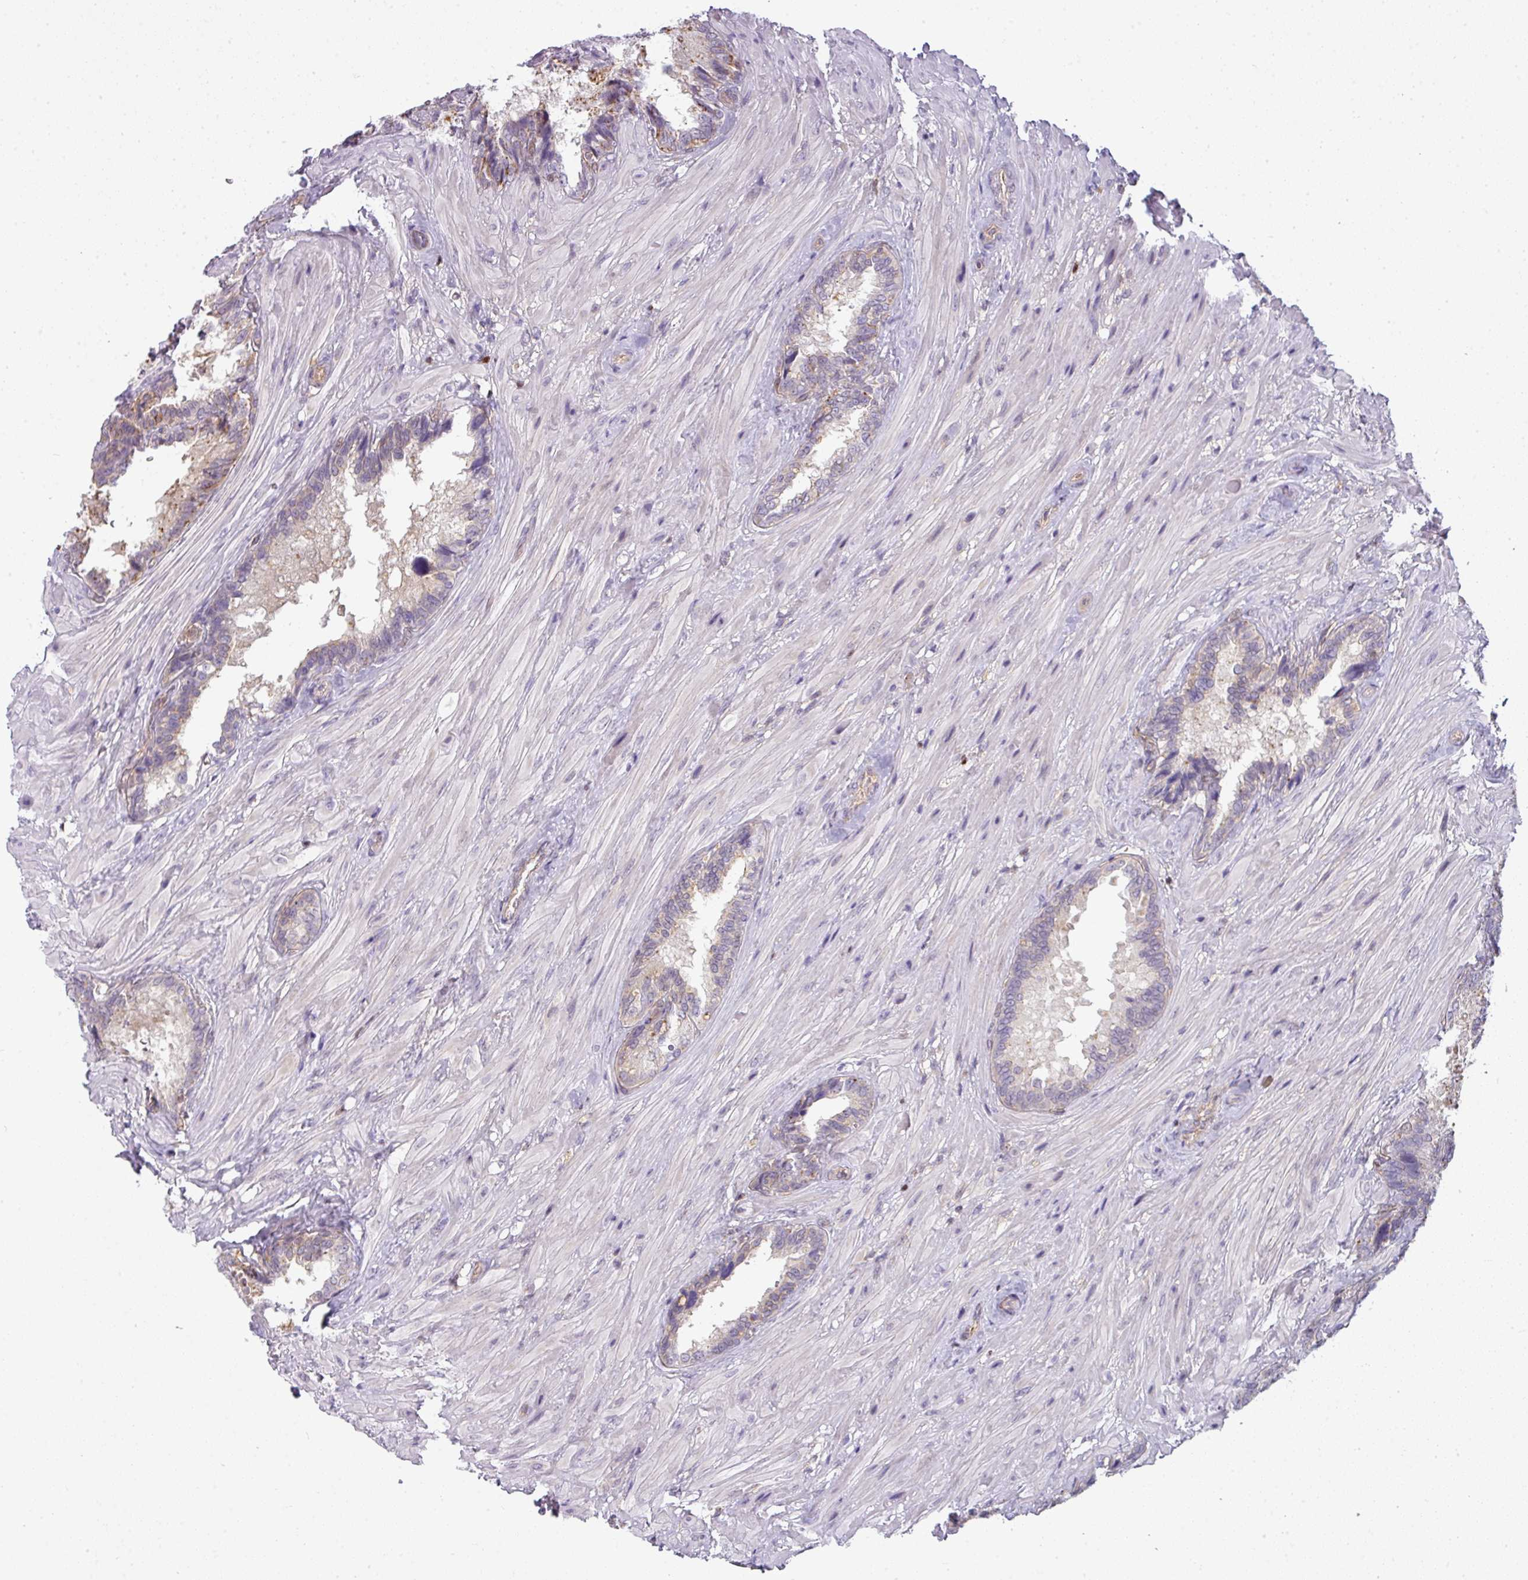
{"staining": {"intensity": "weak", "quantity": "25%-75%", "location": "cytoplasmic/membranous"}, "tissue": "seminal vesicle", "cell_type": "Glandular cells", "image_type": "normal", "snomed": [{"axis": "morphology", "description": "Normal tissue, NOS"}, {"axis": "topography", "description": "Seminal veicle"}], "caption": "This histopathology image displays immunohistochemistry staining of unremarkable human seminal vesicle, with low weak cytoplasmic/membranous staining in approximately 25%-75% of glandular cells.", "gene": "STAT5A", "patient": {"sex": "male", "age": 62}}